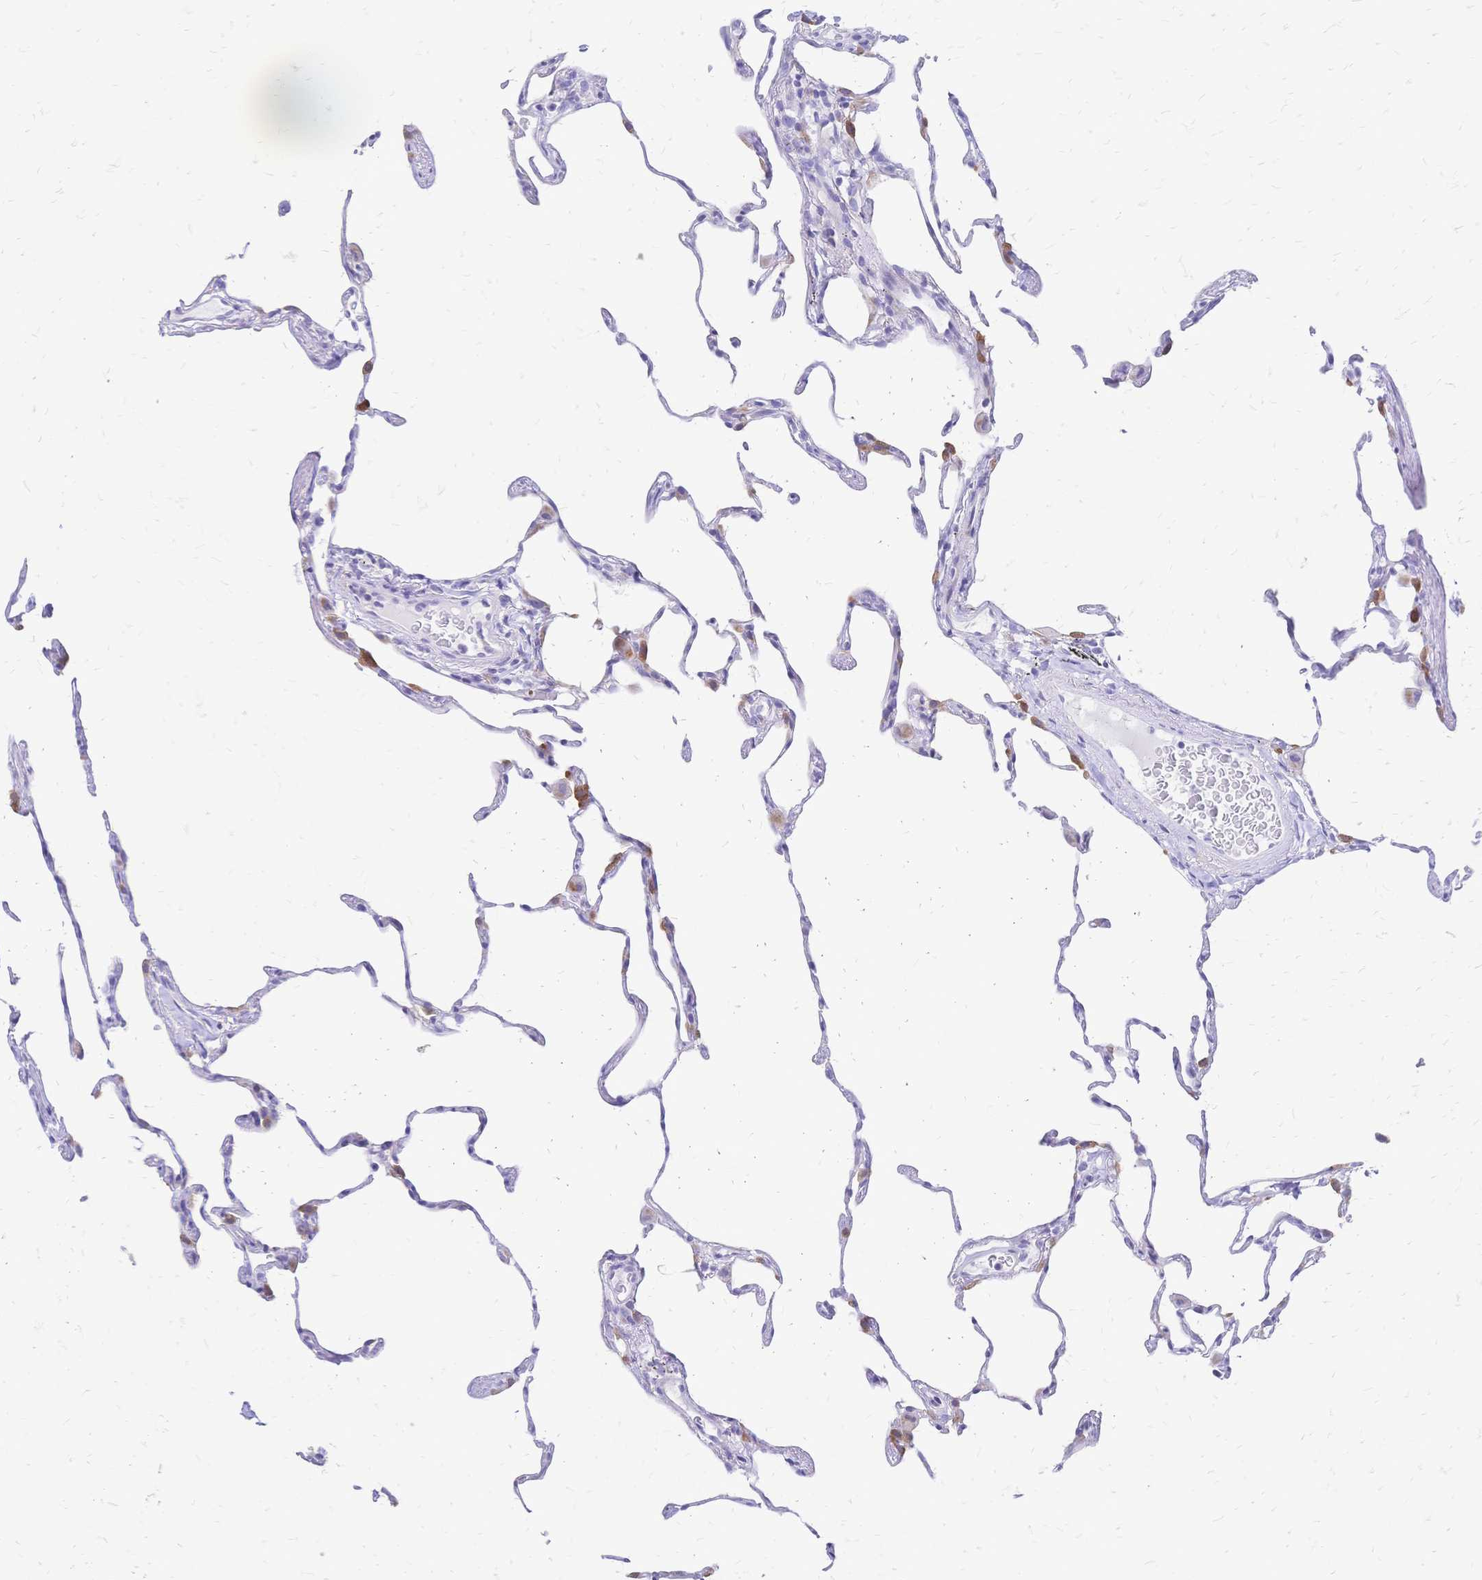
{"staining": {"intensity": "negative", "quantity": "none", "location": "none"}, "tissue": "lung", "cell_type": "Alveolar cells", "image_type": "normal", "snomed": [{"axis": "morphology", "description": "Normal tissue, NOS"}, {"axis": "topography", "description": "Lung"}], "caption": "High power microscopy photomicrograph of an immunohistochemistry micrograph of normal lung, revealing no significant expression in alveolar cells.", "gene": "GRB7", "patient": {"sex": "female", "age": 57}}